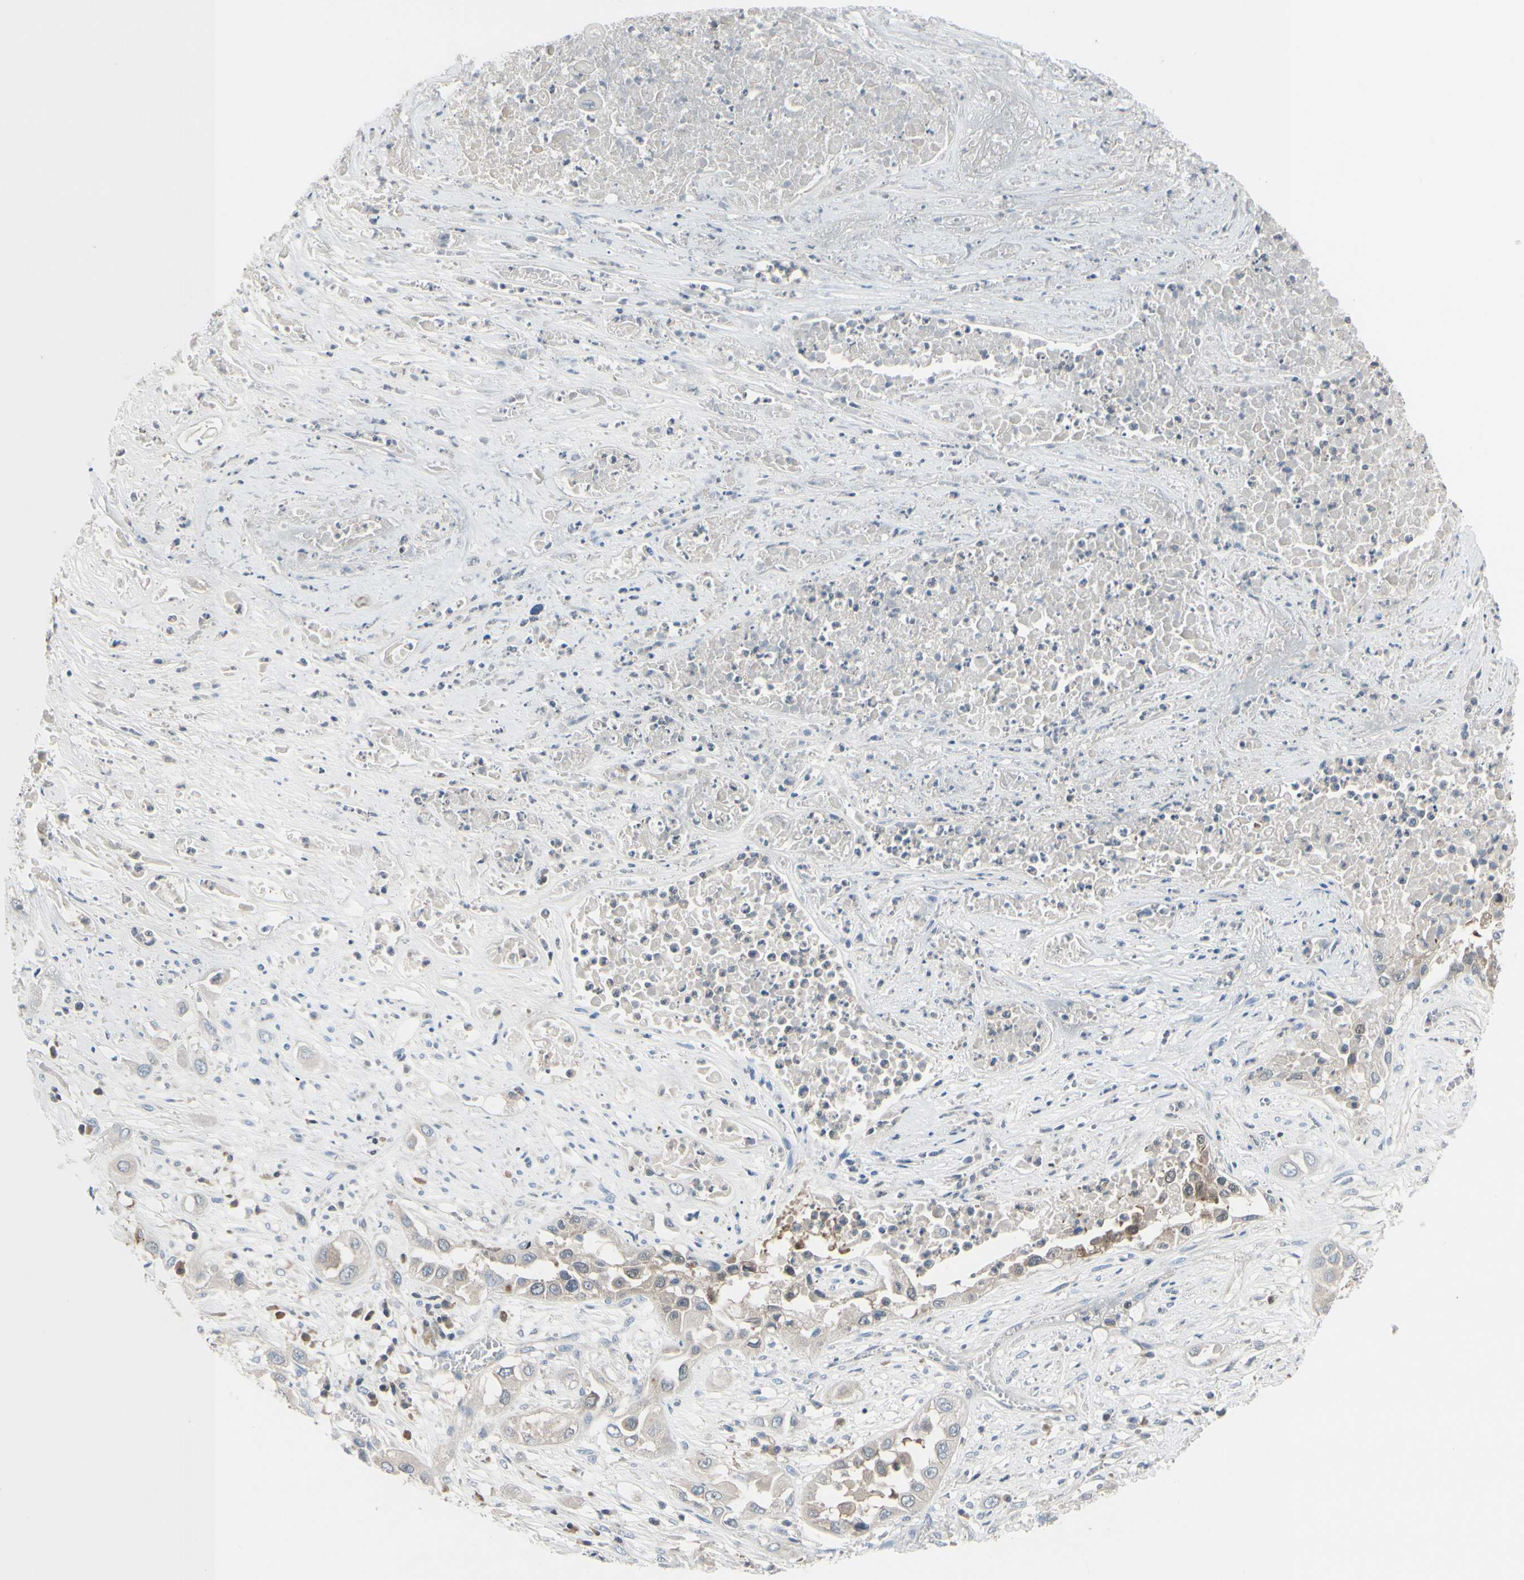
{"staining": {"intensity": "moderate", "quantity": "25%-75%", "location": "cytoplasmic/membranous"}, "tissue": "lung cancer", "cell_type": "Tumor cells", "image_type": "cancer", "snomed": [{"axis": "morphology", "description": "Squamous cell carcinoma, NOS"}, {"axis": "topography", "description": "Lung"}], "caption": "Protein expression analysis of lung squamous cell carcinoma shows moderate cytoplasmic/membranous expression in about 25%-75% of tumor cells.", "gene": "SLC9A3R1", "patient": {"sex": "male", "age": 71}}